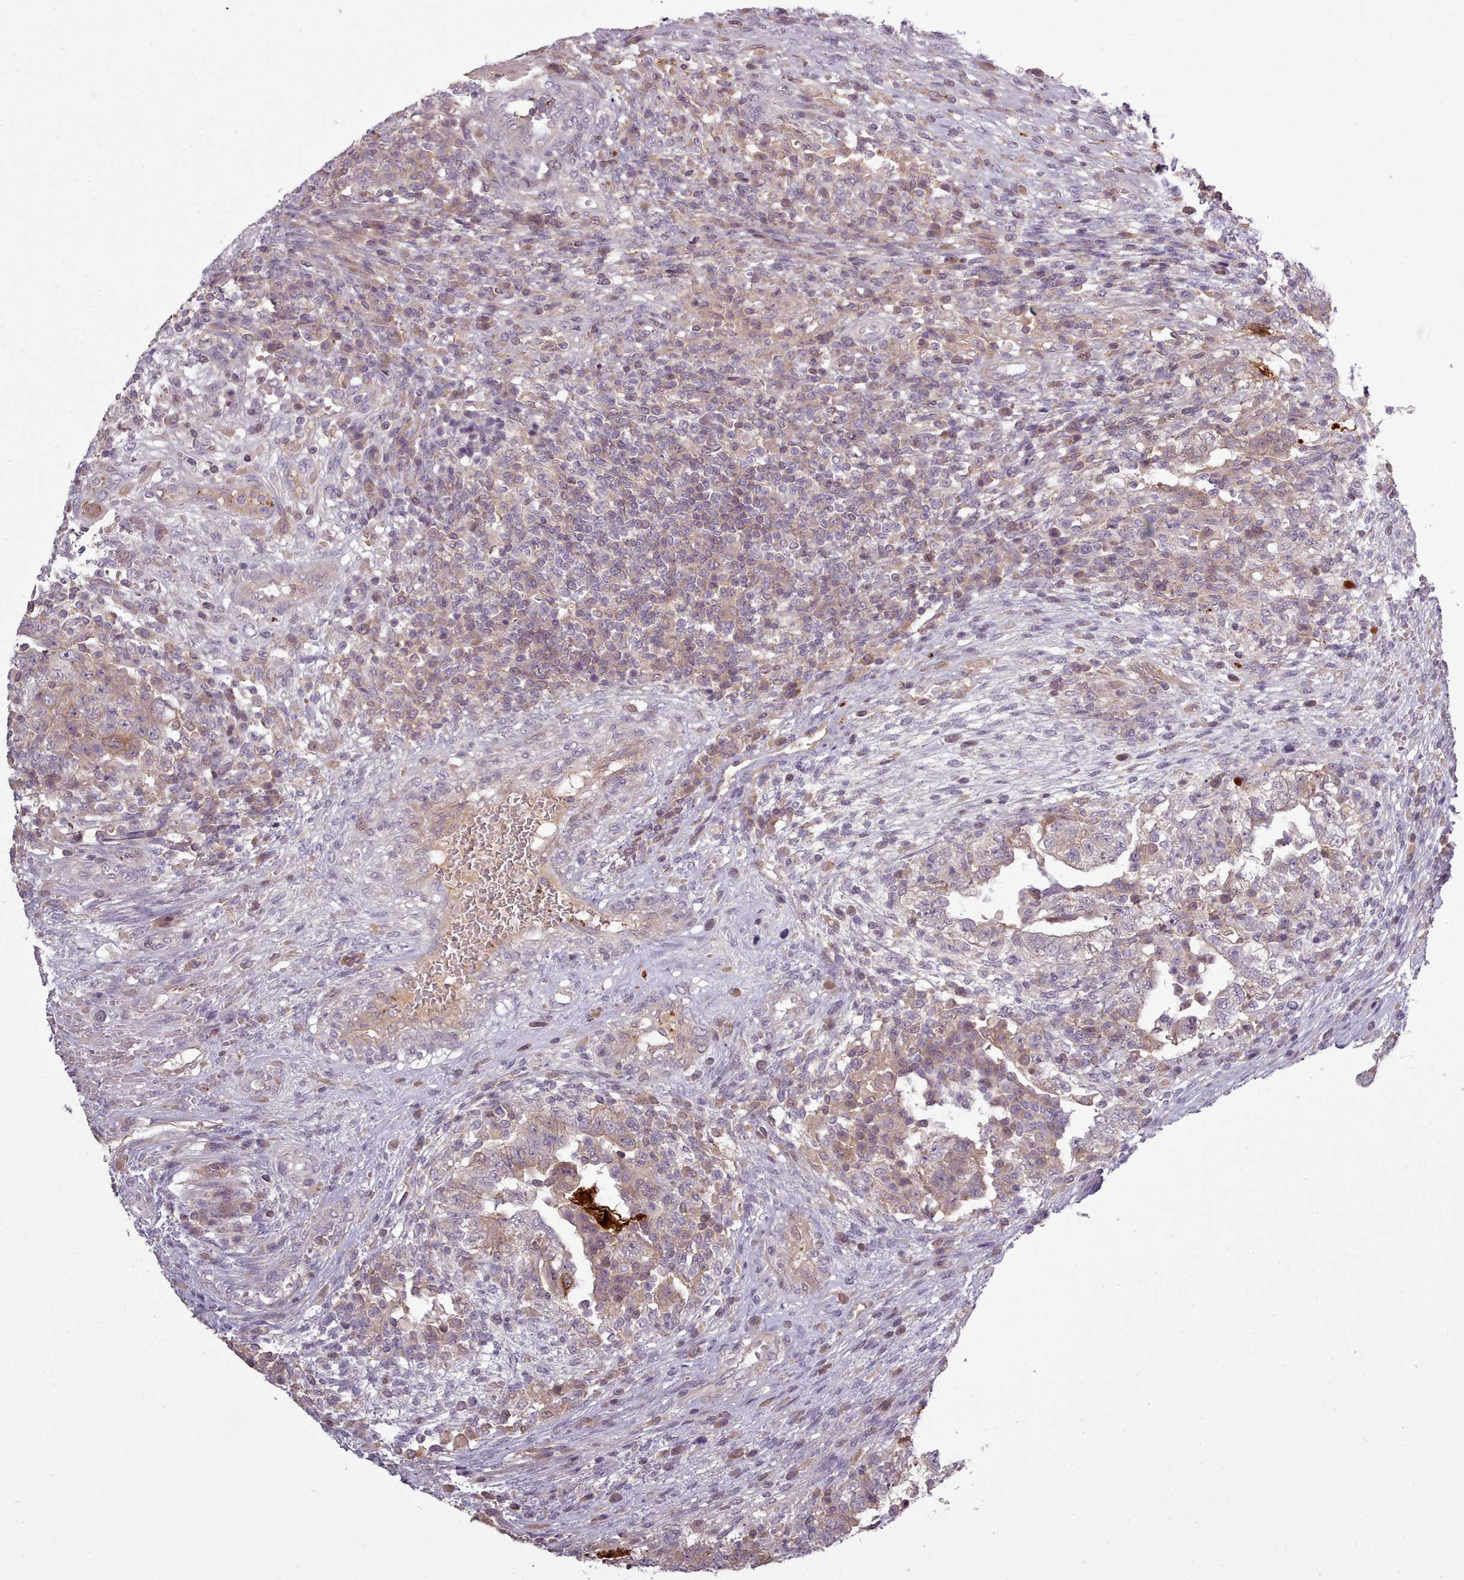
{"staining": {"intensity": "strong", "quantity": "<25%", "location": "cytoplasmic/membranous"}, "tissue": "testis cancer", "cell_type": "Tumor cells", "image_type": "cancer", "snomed": [{"axis": "morphology", "description": "Carcinoma, Embryonal, NOS"}, {"axis": "topography", "description": "Testis"}], "caption": "Embryonal carcinoma (testis) stained with DAB (3,3'-diaminobenzidine) immunohistochemistry (IHC) displays medium levels of strong cytoplasmic/membranous positivity in approximately <25% of tumor cells.", "gene": "LEFTY2", "patient": {"sex": "male", "age": 26}}